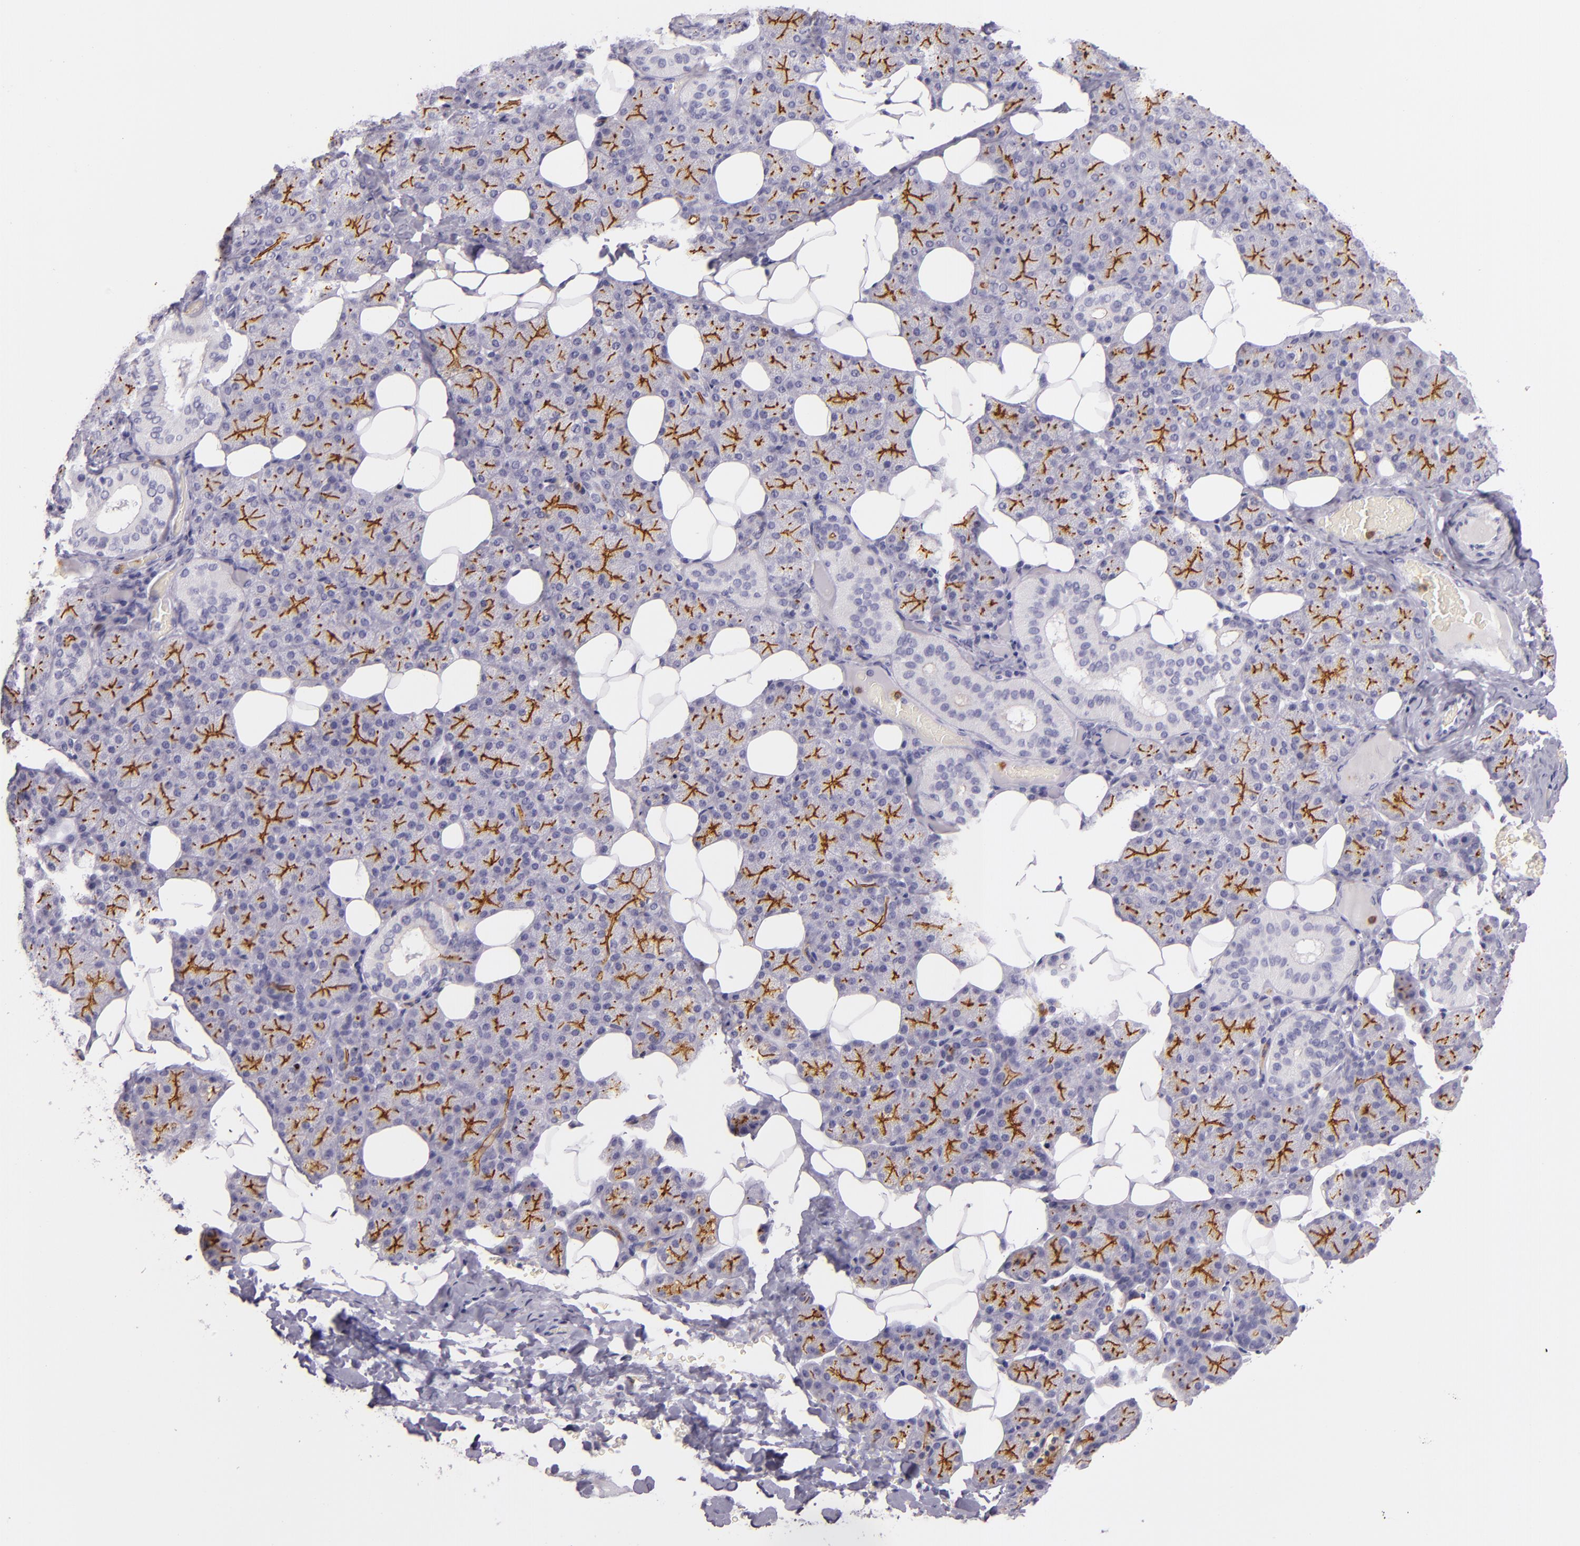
{"staining": {"intensity": "moderate", "quantity": "25%-75%", "location": "cytoplasmic/membranous"}, "tissue": "salivary gland", "cell_type": "Glandular cells", "image_type": "normal", "snomed": [{"axis": "morphology", "description": "Normal tissue, NOS"}, {"axis": "topography", "description": "Lymph node"}, {"axis": "topography", "description": "Salivary gland"}], "caption": "The histopathology image shows immunohistochemical staining of normal salivary gland. There is moderate cytoplasmic/membranous expression is identified in about 25%-75% of glandular cells.", "gene": "CEACAM1", "patient": {"sex": "male", "age": 8}}